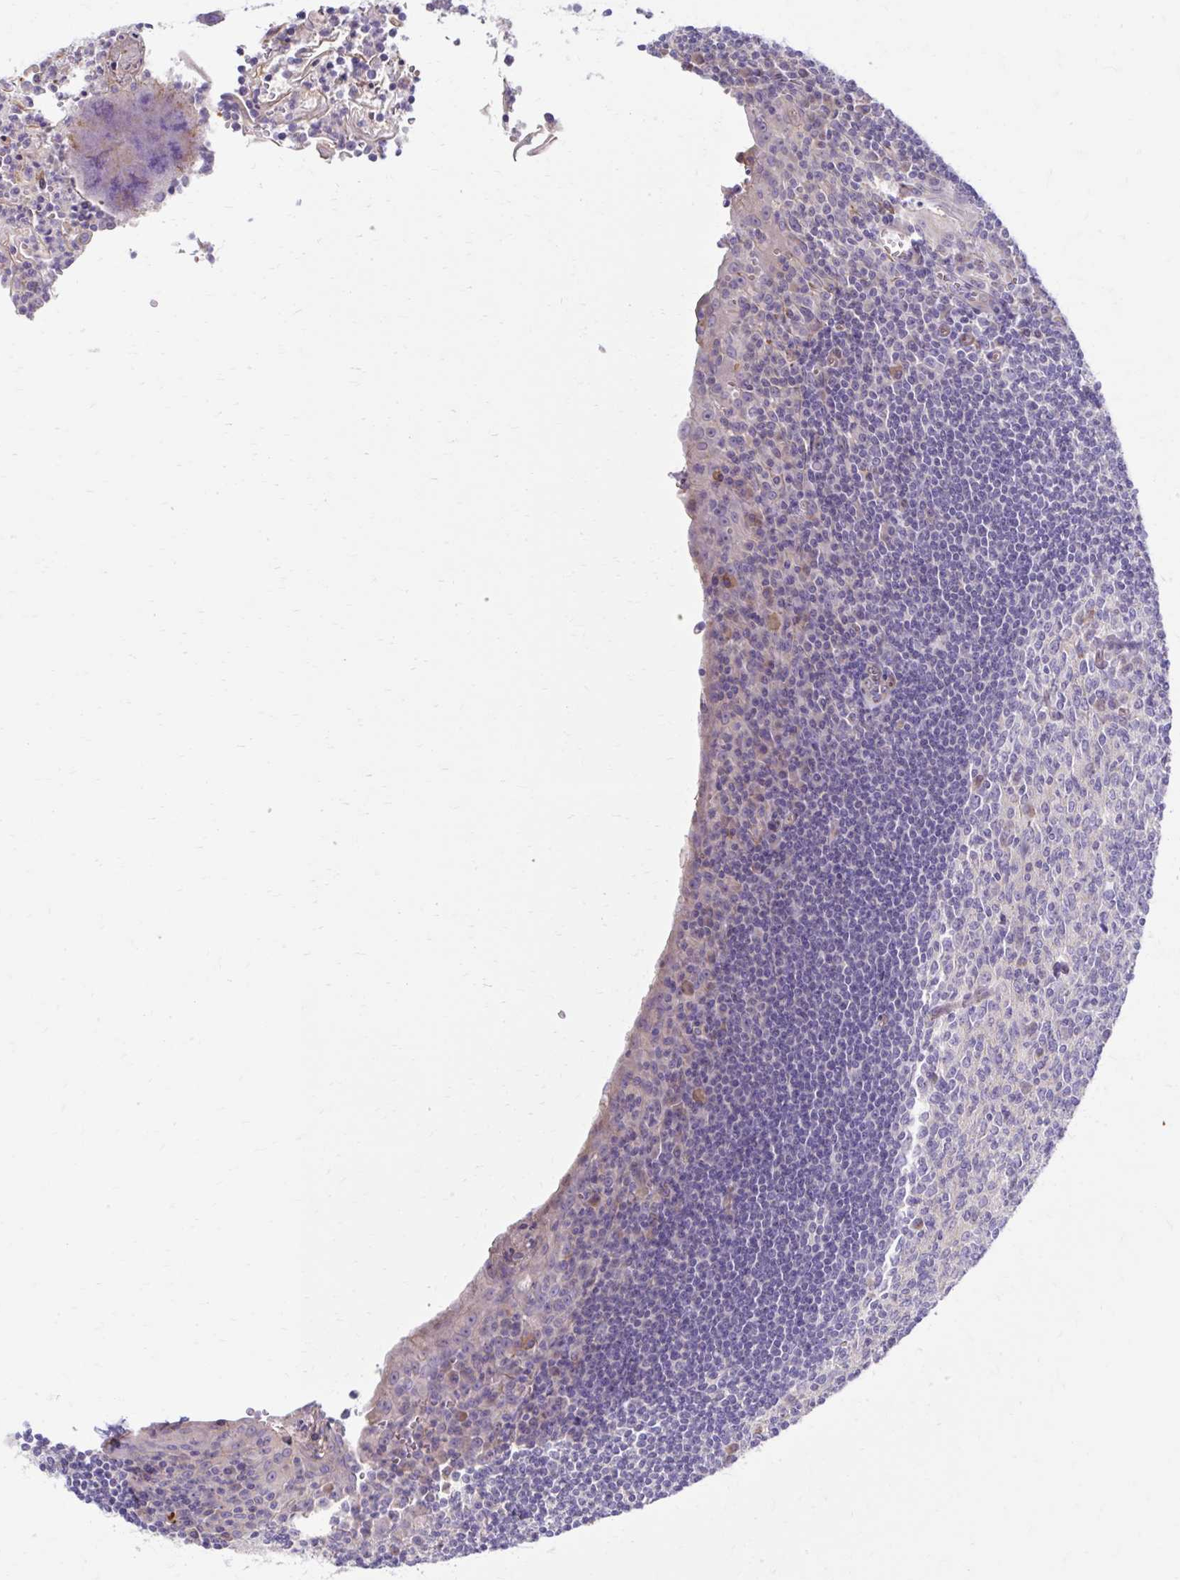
{"staining": {"intensity": "negative", "quantity": "none", "location": "none"}, "tissue": "tonsil", "cell_type": "Germinal center cells", "image_type": "normal", "snomed": [{"axis": "morphology", "description": "Normal tissue, NOS"}, {"axis": "topography", "description": "Tonsil"}], "caption": "High magnification brightfield microscopy of unremarkable tonsil stained with DAB (brown) and counterstained with hematoxylin (blue): germinal center cells show no significant positivity.", "gene": "USHBP1", "patient": {"sex": "male", "age": 27}}